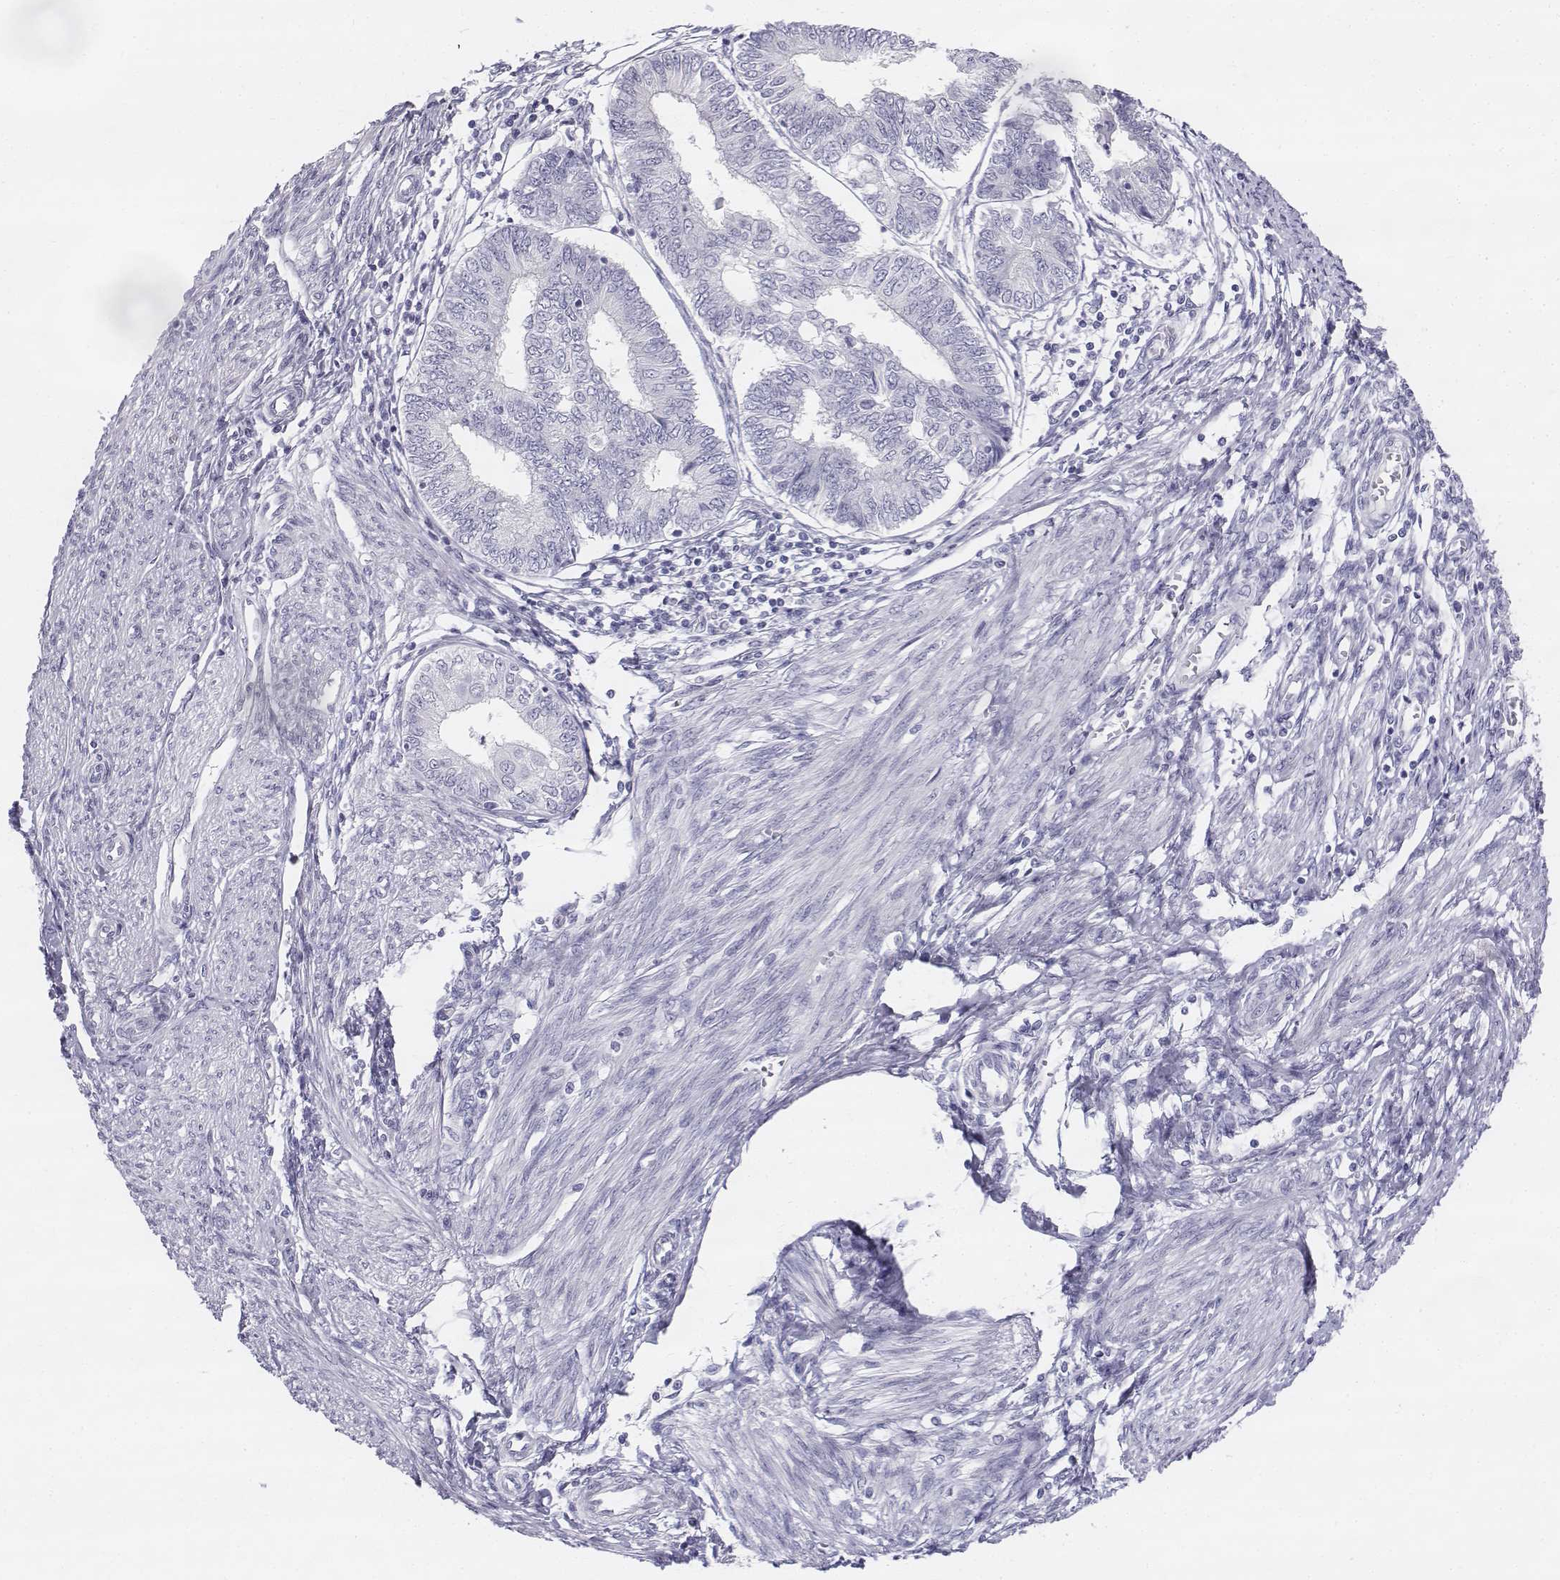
{"staining": {"intensity": "negative", "quantity": "none", "location": "none"}, "tissue": "endometrial cancer", "cell_type": "Tumor cells", "image_type": "cancer", "snomed": [{"axis": "morphology", "description": "Adenocarcinoma, NOS"}, {"axis": "topography", "description": "Endometrium"}], "caption": "This is a histopathology image of immunohistochemistry staining of adenocarcinoma (endometrial), which shows no staining in tumor cells. (DAB (3,3'-diaminobenzidine) immunohistochemistry visualized using brightfield microscopy, high magnification).", "gene": "TH", "patient": {"sex": "female", "age": 68}}